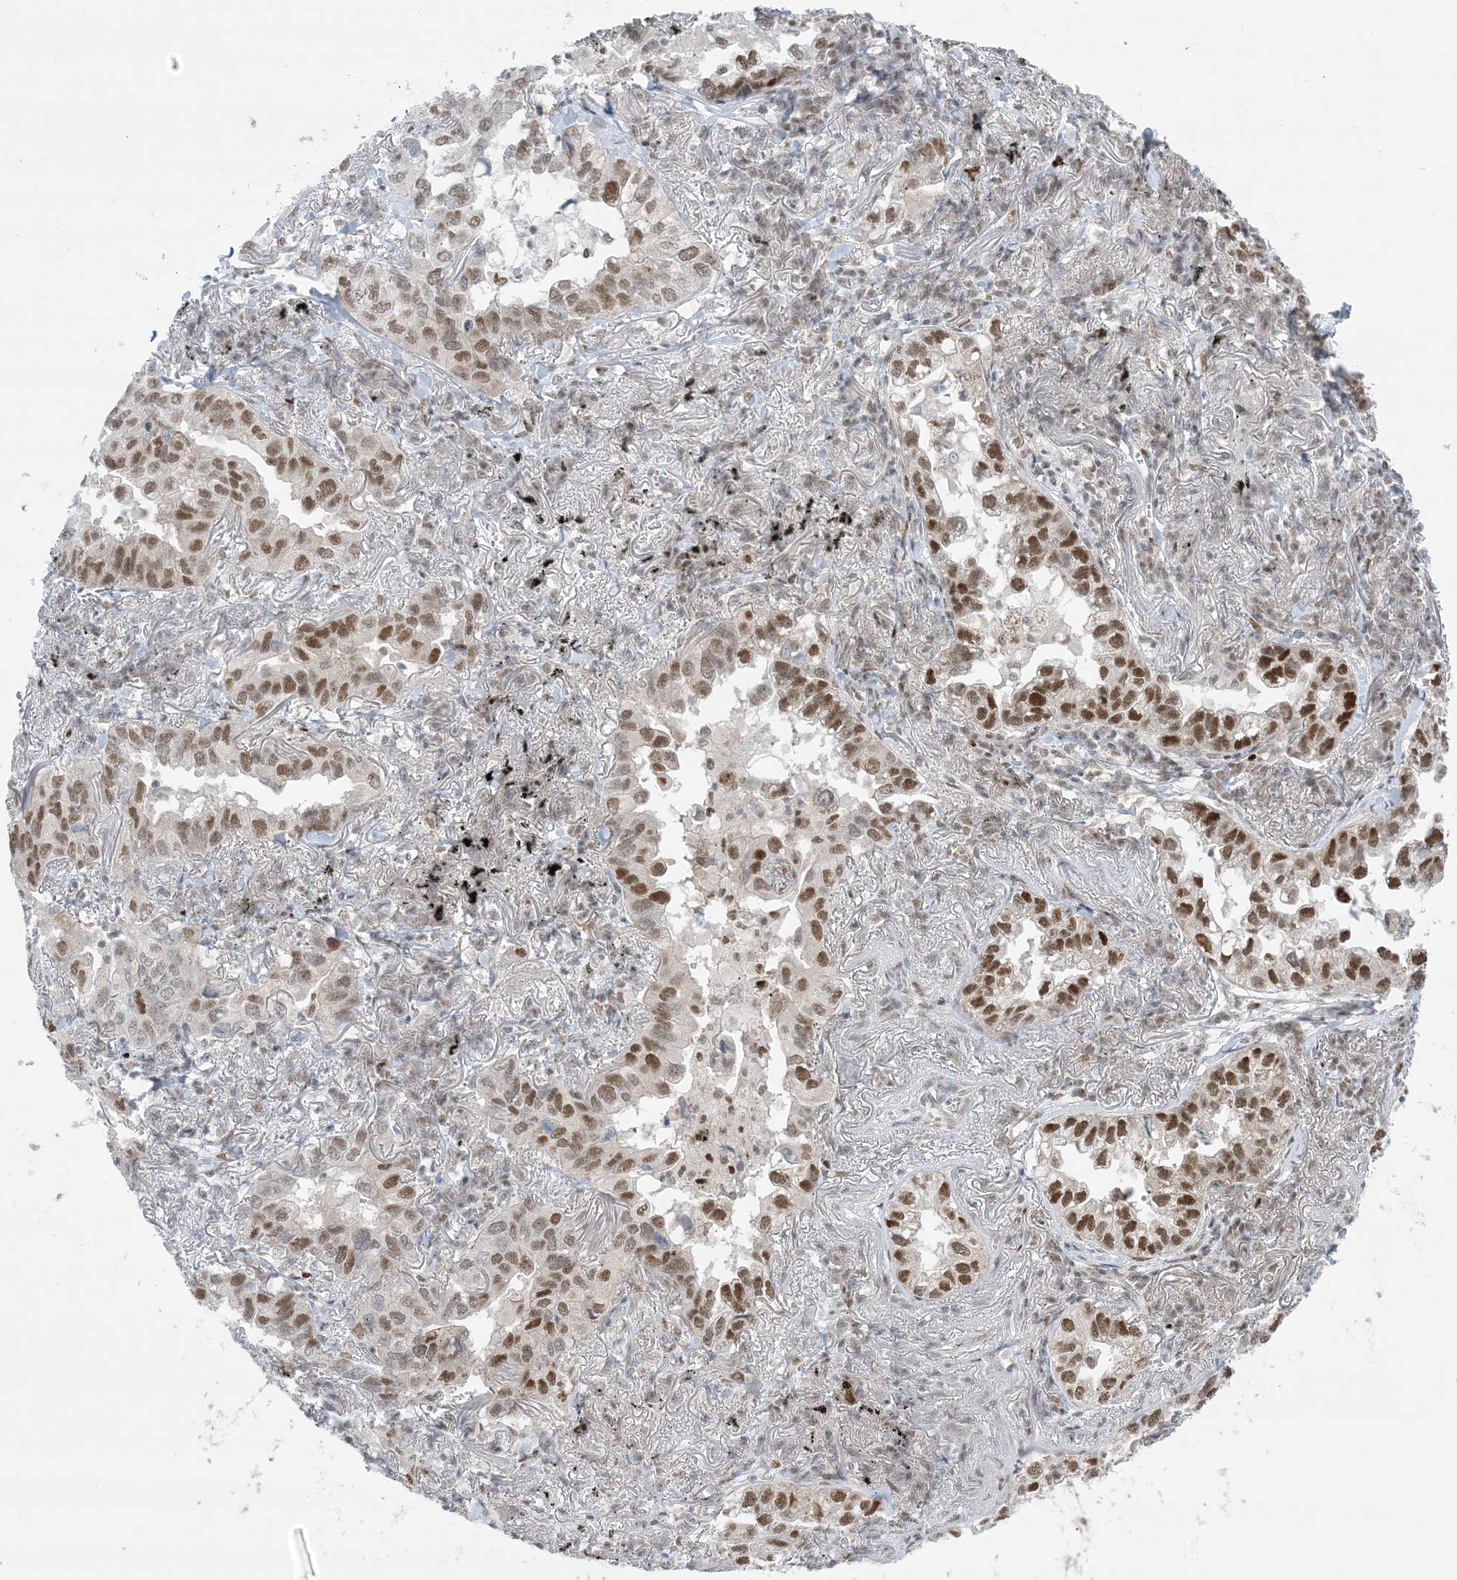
{"staining": {"intensity": "moderate", "quantity": ">75%", "location": "nuclear"}, "tissue": "lung cancer", "cell_type": "Tumor cells", "image_type": "cancer", "snomed": [{"axis": "morphology", "description": "Adenocarcinoma, NOS"}, {"axis": "topography", "description": "Lung"}], "caption": "Lung cancer was stained to show a protein in brown. There is medium levels of moderate nuclear staining in about >75% of tumor cells. (DAB (3,3'-diaminobenzidine) = brown stain, brightfield microscopy at high magnification).", "gene": "TFPT", "patient": {"sex": "male", "age": 65}}